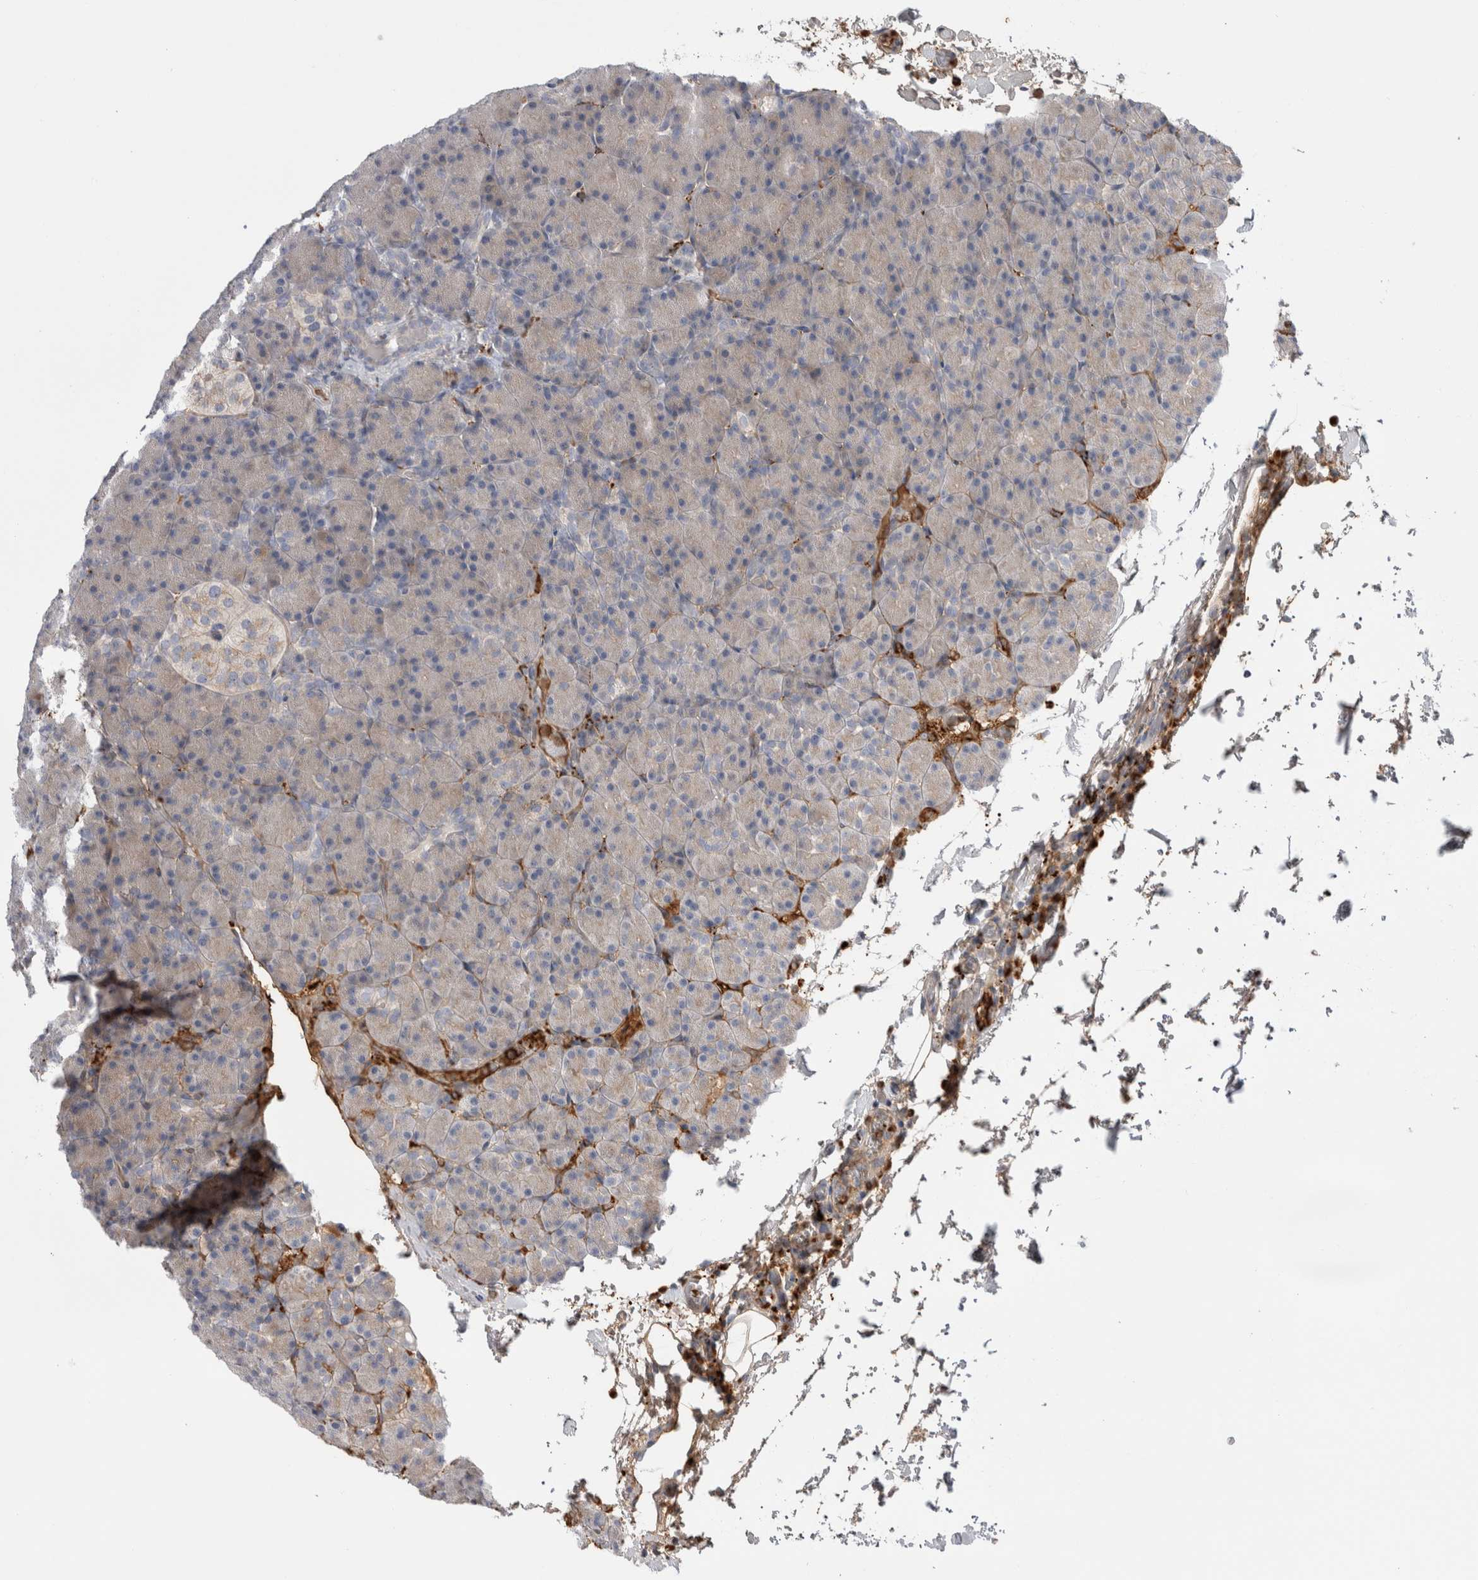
{"staining": {"intensity": "moderate", "quantity": "<25%", "location": "cytoplasmic/membranous"}, "tissue": "pancreas", "cell_type": "Exocrine glandular cells", "image_type": "normal", "snomed": [{"axis": "morphology", "description": "Normal tissue, NOS"}, {"axis": "topography", "description": "Pancreas"}], "caption": "Human pancreas stained with a brown dye shows moderate cytoplasmic/membranous positive staining in about <25% of exocrine glandular cells.", "gene": "TBCE", "patient": {"sex": "female", "age": 43}}